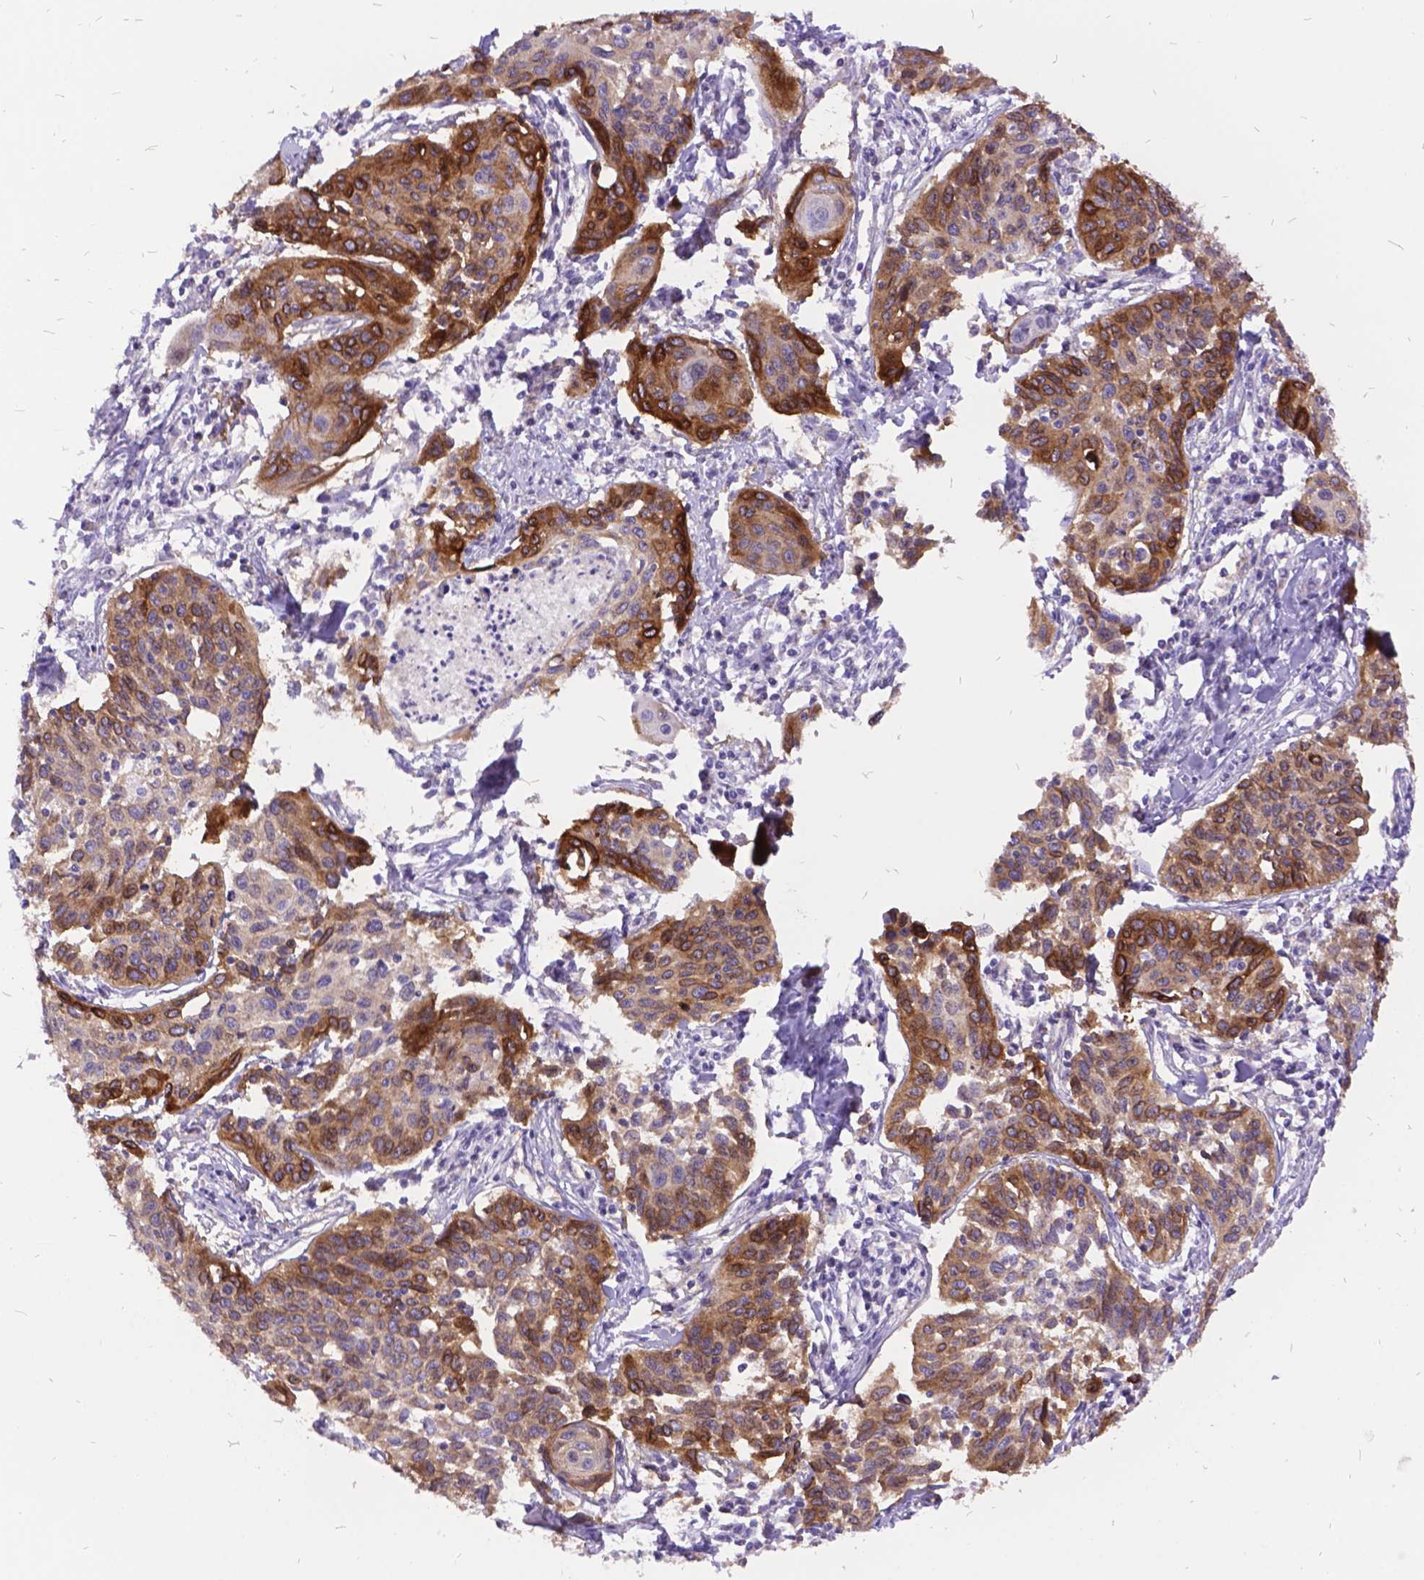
{"staining": {"intensity": "moderate", "quantity": "25%-75%", "location": "cytoplasmic/membranous"}, "tissue": "cervical cancer", "cell_type": "Tumor cells", "image_type": "cancer", "snomed": [{"axis": "morphology", "description": "Squamous cell carcinoma, NOS"}, {"axis": "topography", "description": "Cervix"}], "caption": "Cervical cancer stained with a protein marker demonstrates moderate staining in tumor cells.", "gene": "ITGB6", "patient": {"sex": "female", "age": 31}}